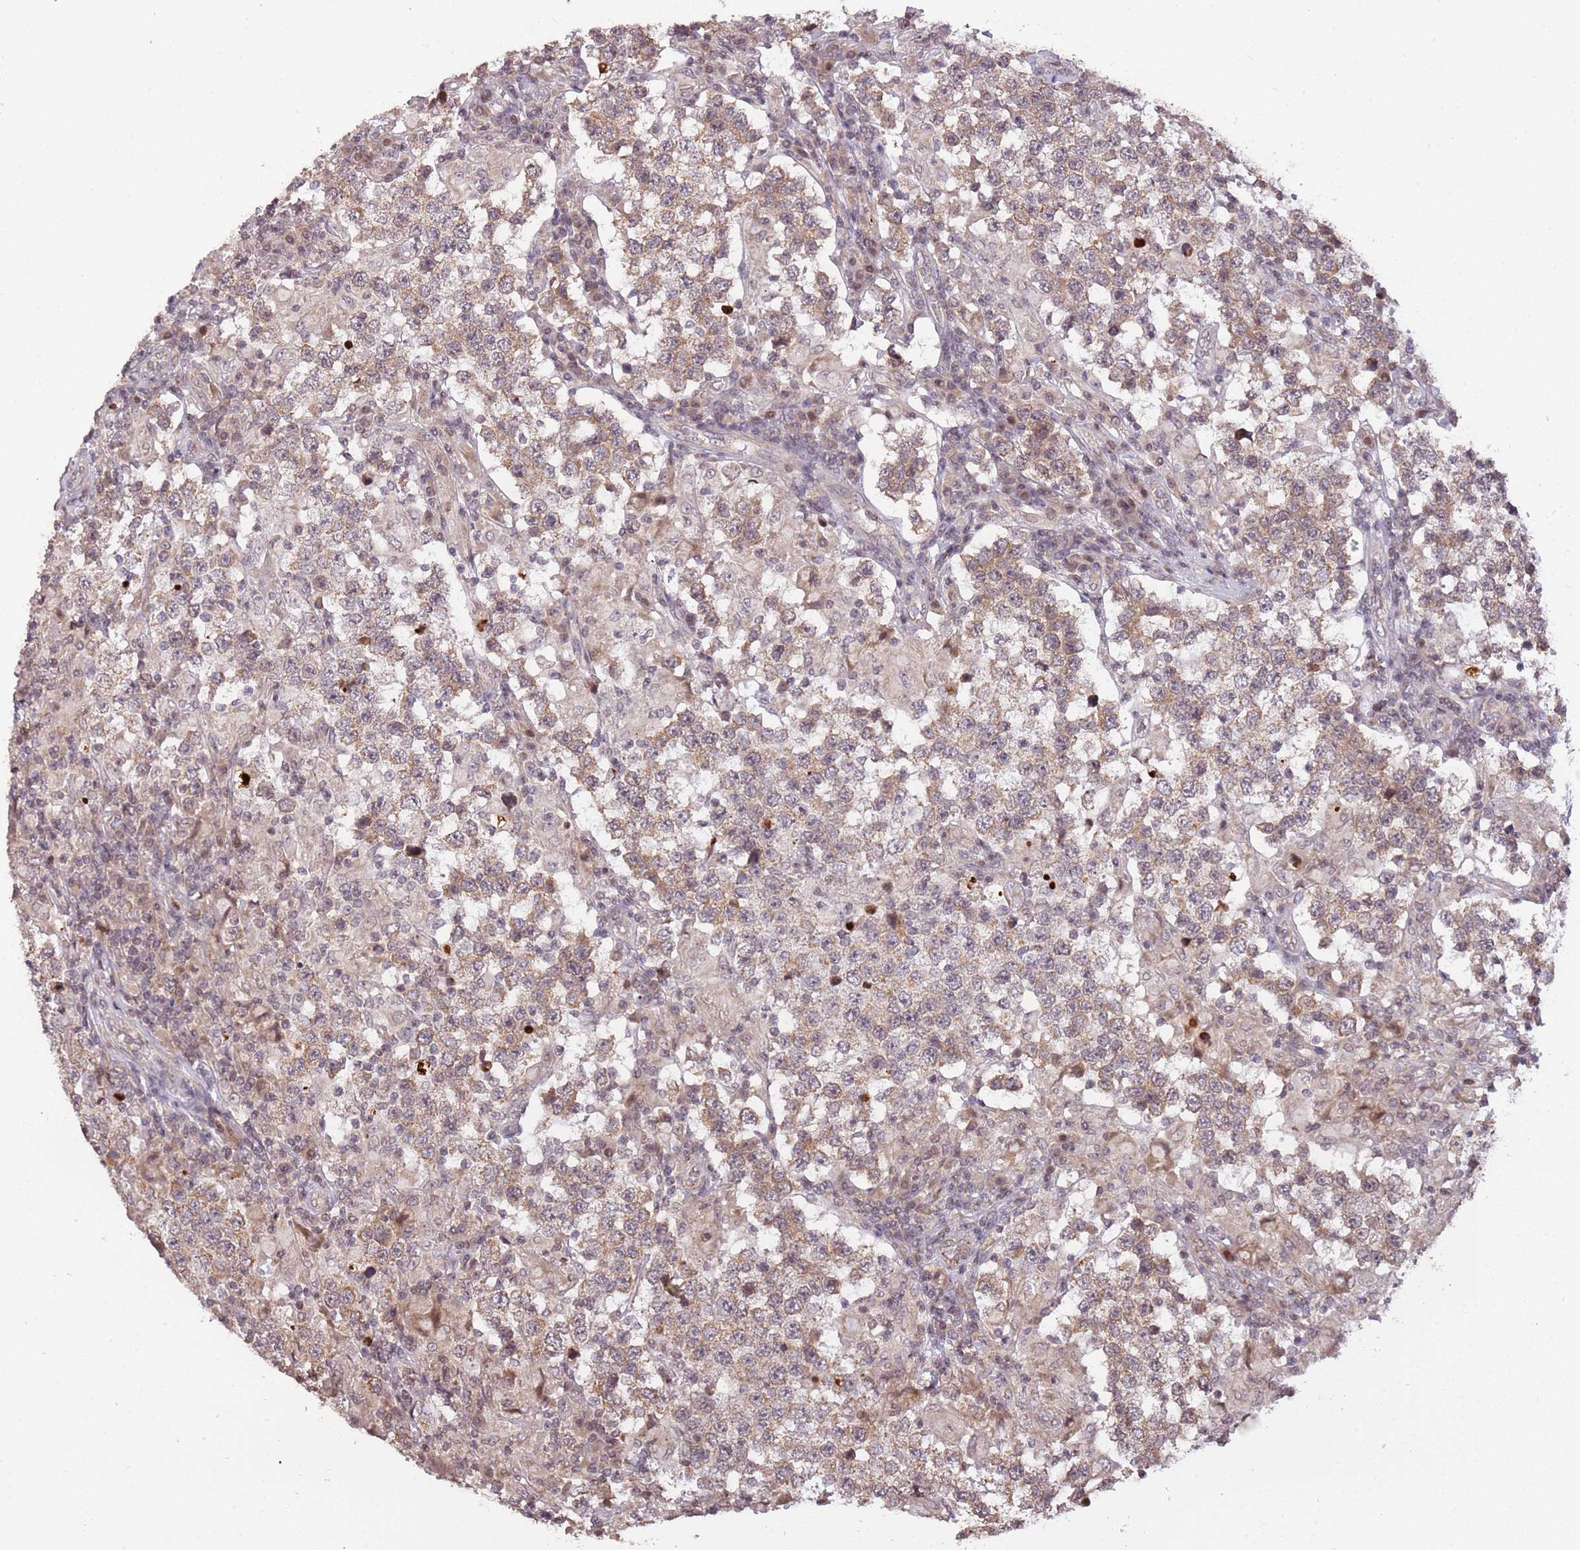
{"staining": {"intensity": "weak", "quantity": "25%-75%", "location": "cytoplasmic/membranous"}, "tissue": "testis cancer", "cell_type": "Tumor cells", "image_type": "cancer", "snomed": [{"axis": "morphology", "description": "Seminoma, NOS"}, {"axis": "morphology", "description": "Carcinoma, Embryonal, NOS"}, {"axis": "topography", "description": "Testis"}], "caption": "High-magnification brightfield microscopy of seminoma (testis) stained with DAB (3,3'-diaminobenzidine) (brown) and counterstained with hematoxylin (blue). tumor cells exhibit weak cytoplasmic/membranous staining is appreciated in about25%-75% of cells.", "gene": "SAMSN1", "patient": {"sex": "male", "age": 41}}